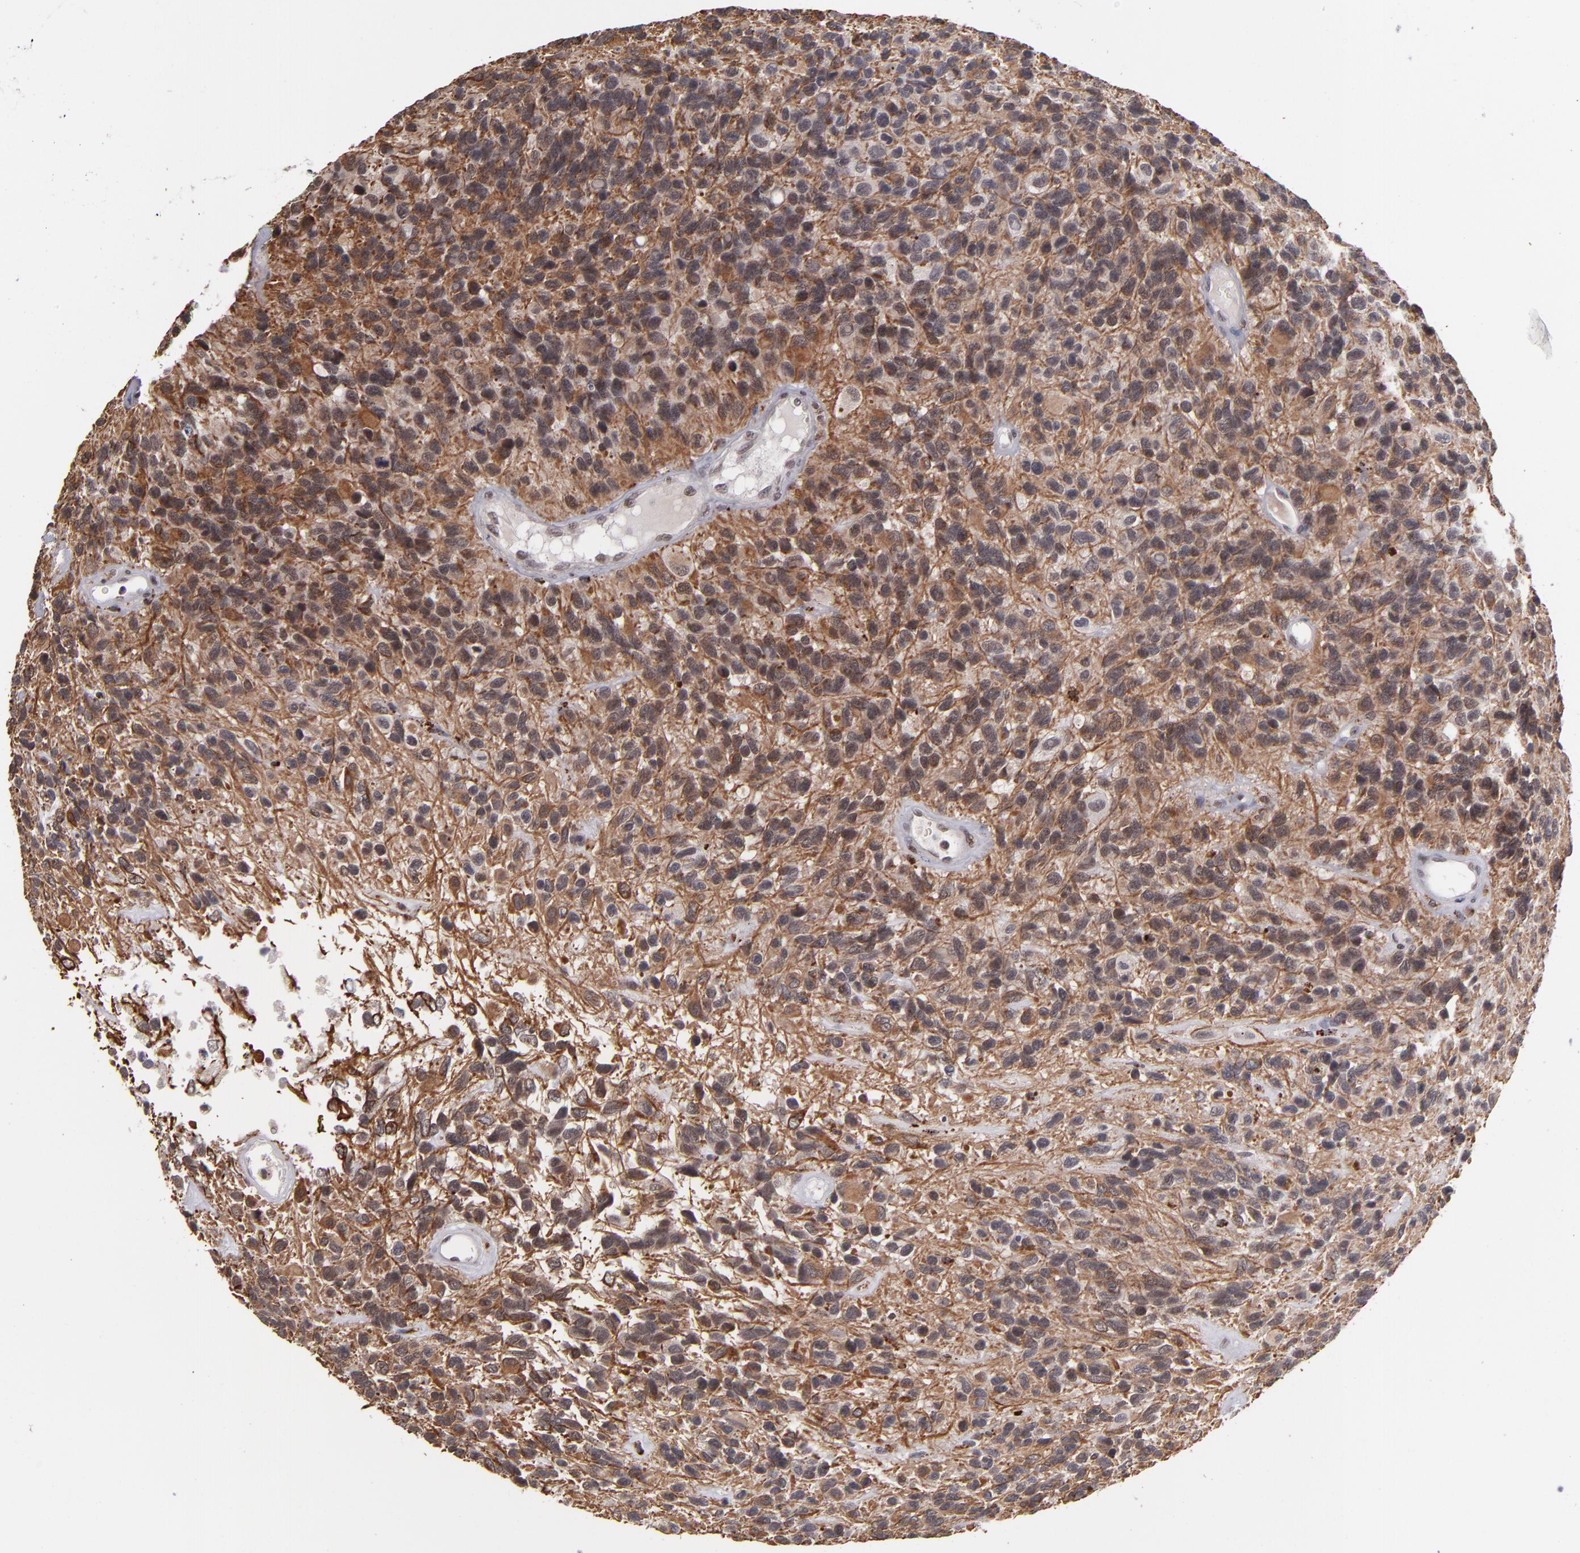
{"staining": {"intensity": "negative", "quantity": "none", "location": "none"}, "tissue": "glioma", "cell_type": "Tumor cells", "image_type": "cancer", "snomed": [{"axis": "morphology", "description": "Glioma, malignant, High grade"}, {"axis": "topography", "description": "Brain"}], "caption": "Immunohistochemistry (IHC) of human malignant high-grade glioma exhibits no positivity in tumor cells.", "gene": "MLLT3", "patient": {"sex": "male", "age": 77}}